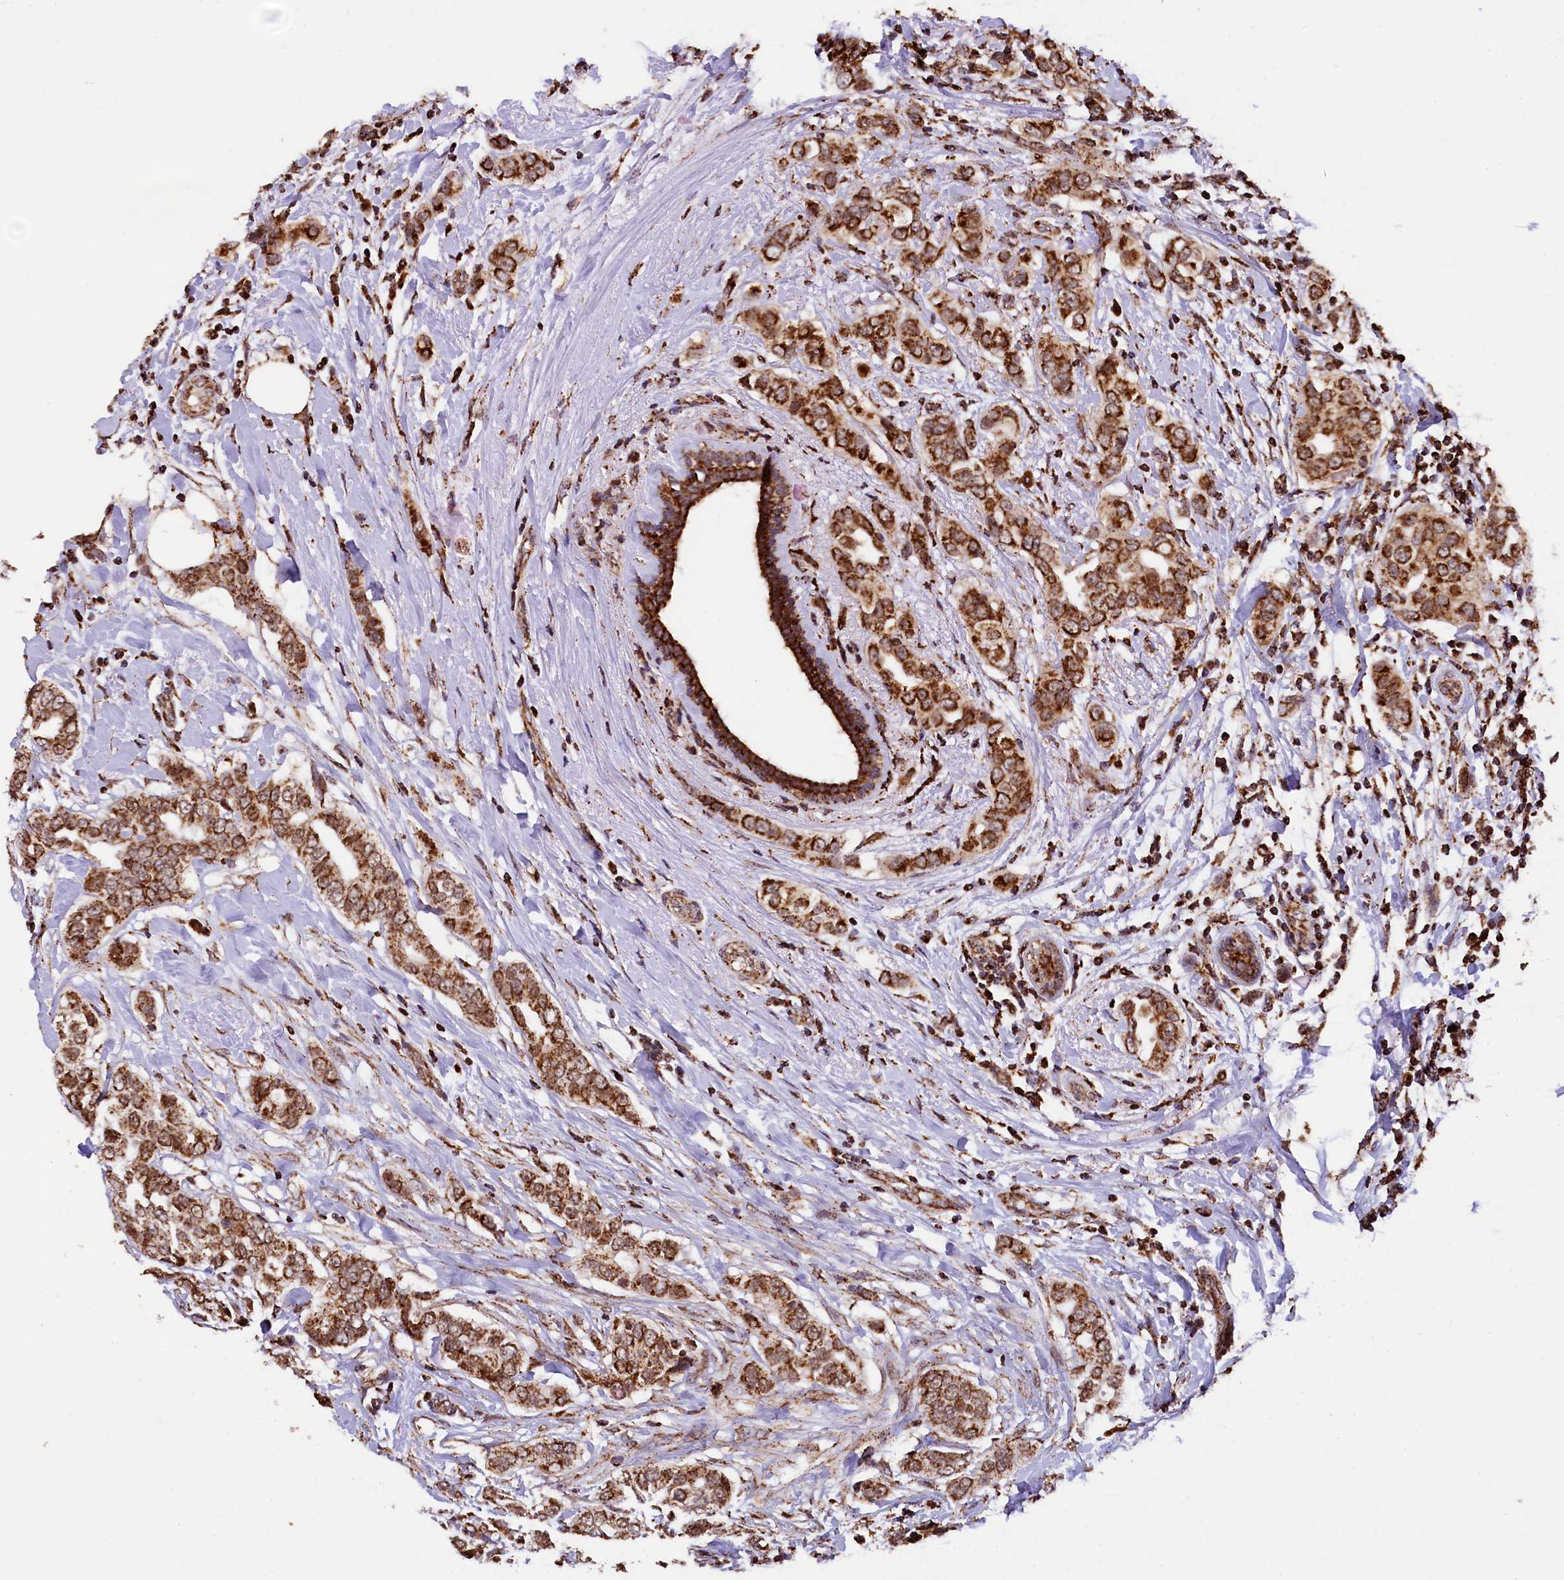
{"staining": {"intensity": "moderate", "quantity": ">75%", "location": "cytoplasmic/membranous"}, "tissue": "breast cancer", "cell_type": "Tumor cells", "image_type": "cancer", "snomed": [{"axis": "morphology", "description": "Lobular carcinoma"}, {"axis": "topography", "description": "Breast"}], "caption": "A brown stain shows moderate cytoplasmic/membranous positivity of a protein in human breast cancer (lobular carcinoma) tumor cells.", "gene": "KLC2", "patient": {"sex": "female", "age": 51}}